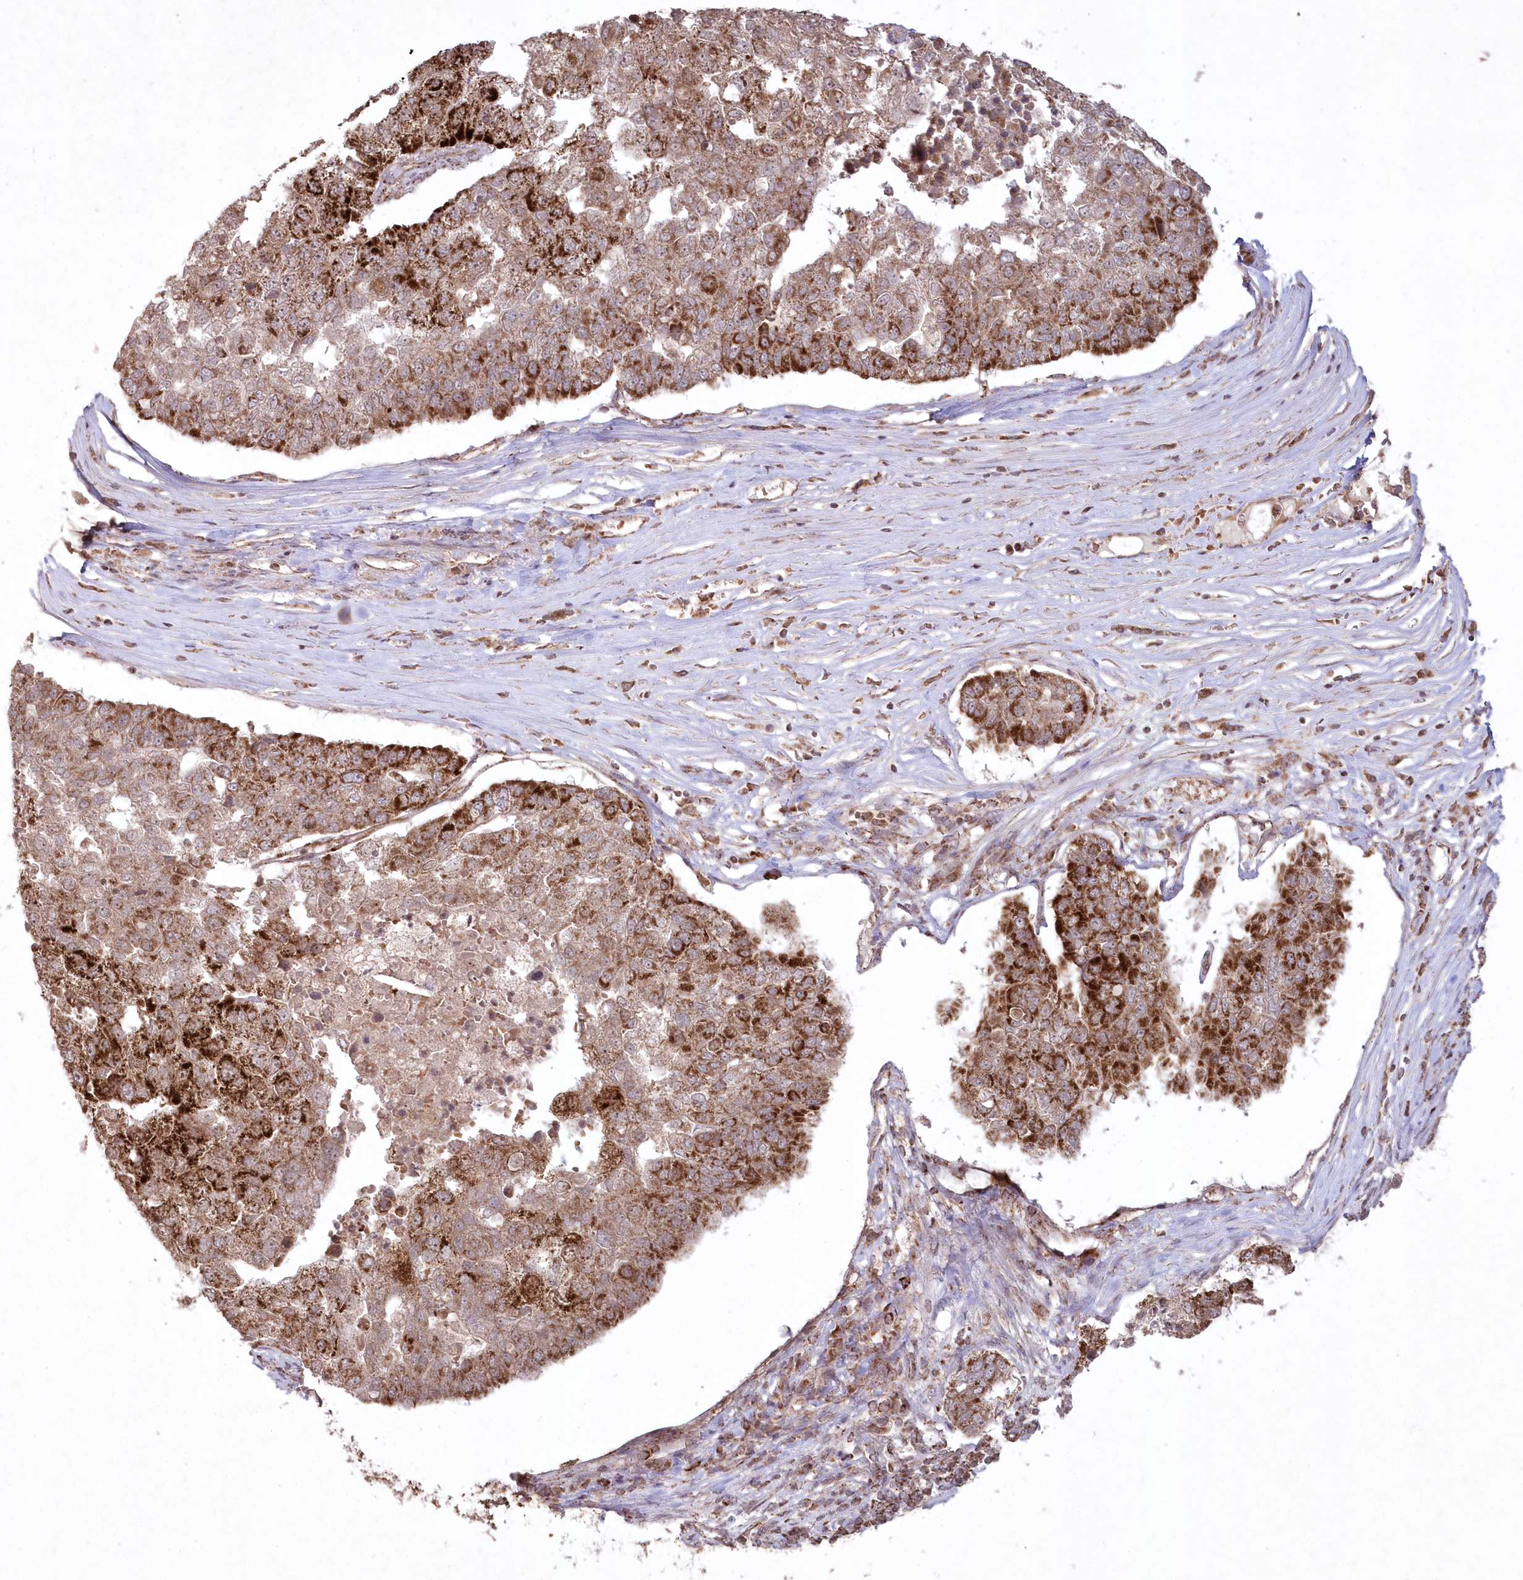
{"staining": {"intensity": "strong", "quantity": "25%-75%", "location": "cytoplasmic/membranous"}, "tissue": "pancreatic cancer", "cell_type": "Tumor cells", "image_type": "cancer", "snomed": [{"axis": "morphology", "description": "Adenocarcinoma, NOS"}, {"axis": "topography", "description": "Pancreas"}], "caption": "Immunohistochemical staining of adenocarcinoma (pancreatic) shows high levels of strong cytoplasmic/membranous protein positivity in about 25%-75% of tumor cells.", "gene": "LRPPRC", "patient": {"sex": "female", "age": 61}}